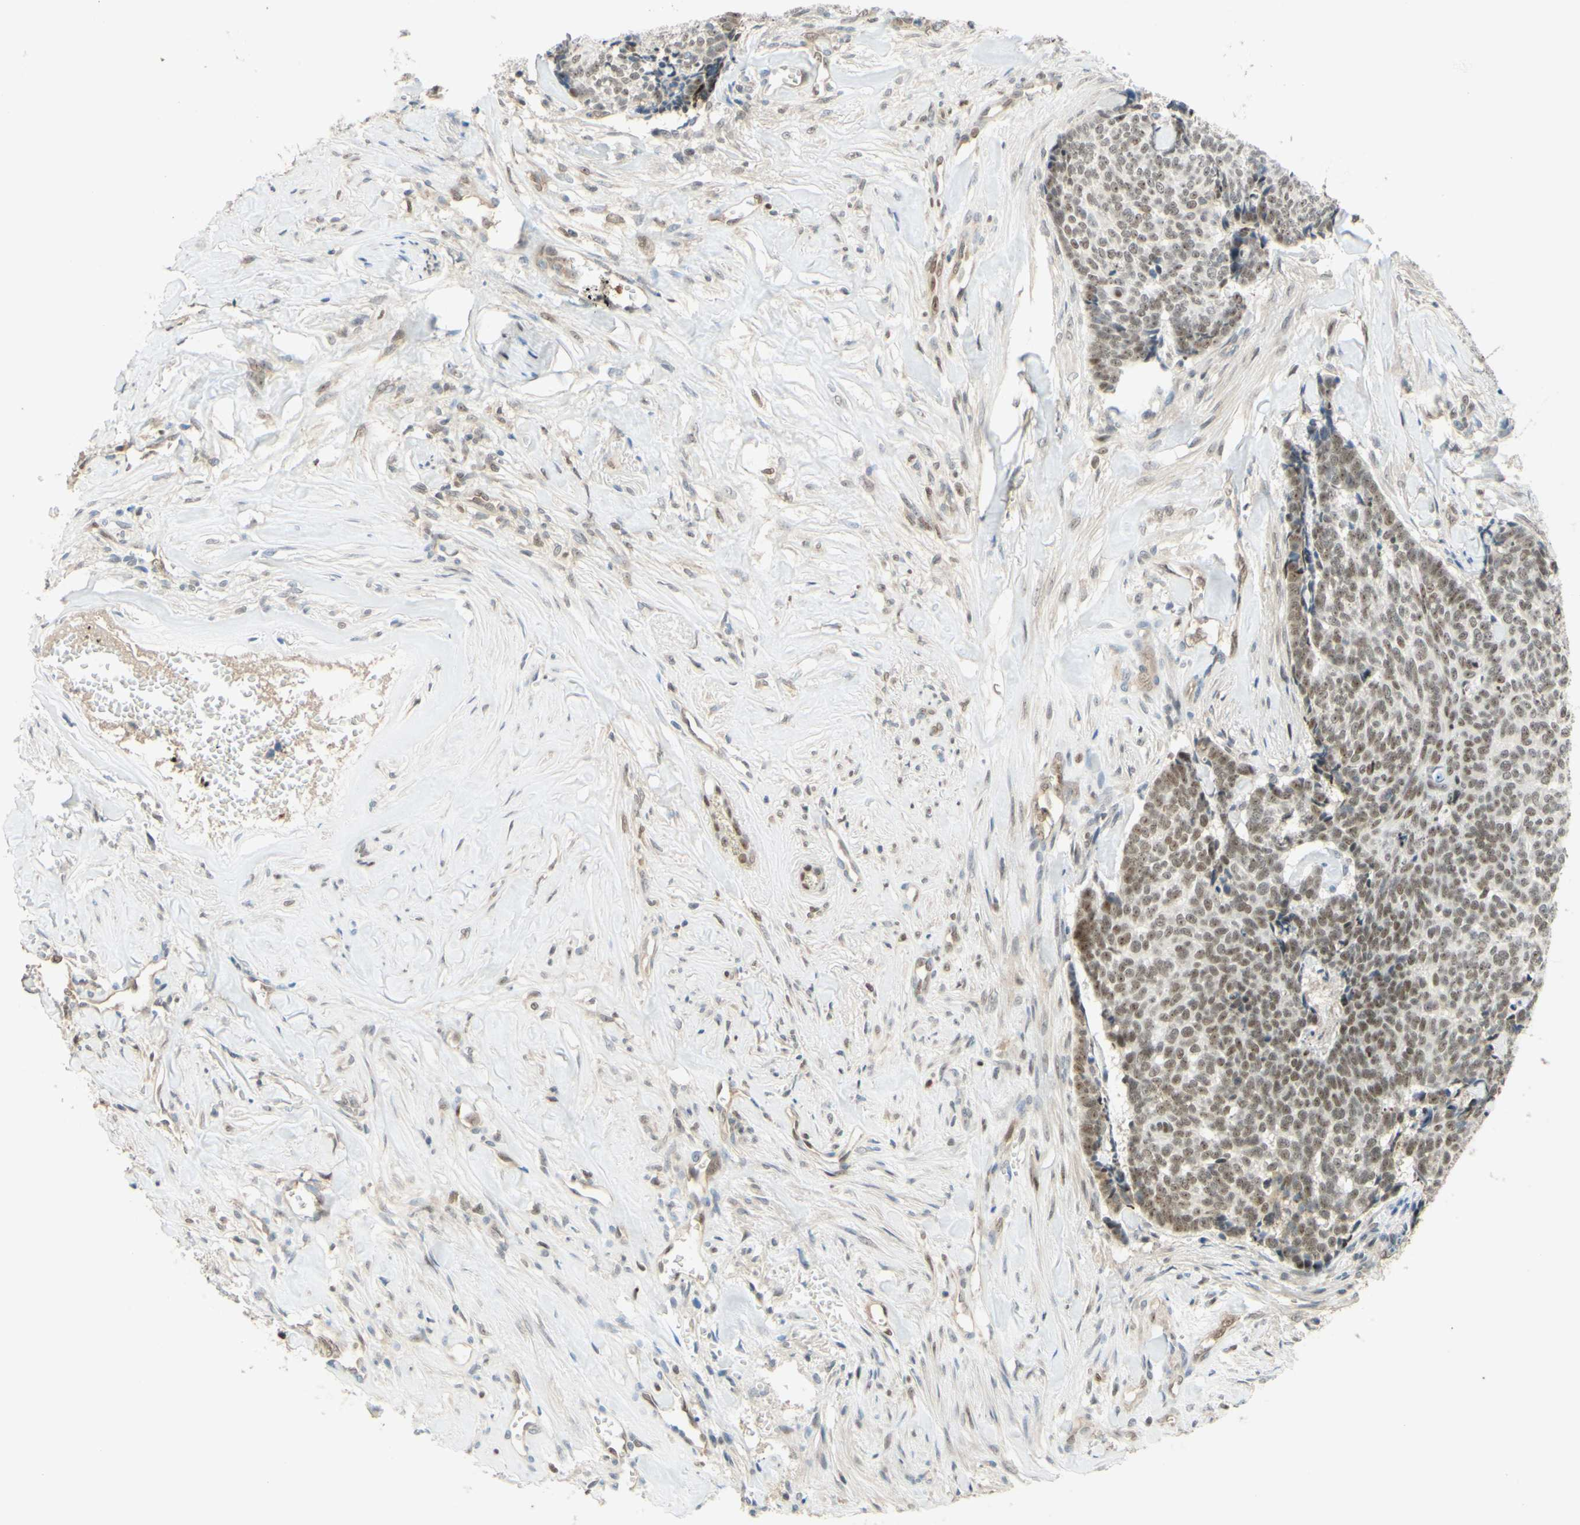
{"staining": {"intensity": "weak", "quantity": ">75%", "location": "nuclear"}, "tissue": "skin cancer", "cell_type": "Tumor cells", "image_type": "cancer", "snomed": [{"axis": "morphology", "description": "Basal cell carcinoma"}, {"axis": "topography", "description": "Skin"}], "caption": "Immunohistochemical staining of human skin cancer reveals weak nuclear protein staining in about >75% of tumor cells.", "gene": "POLB", "patient": {"sex": "male", "age": 84}}